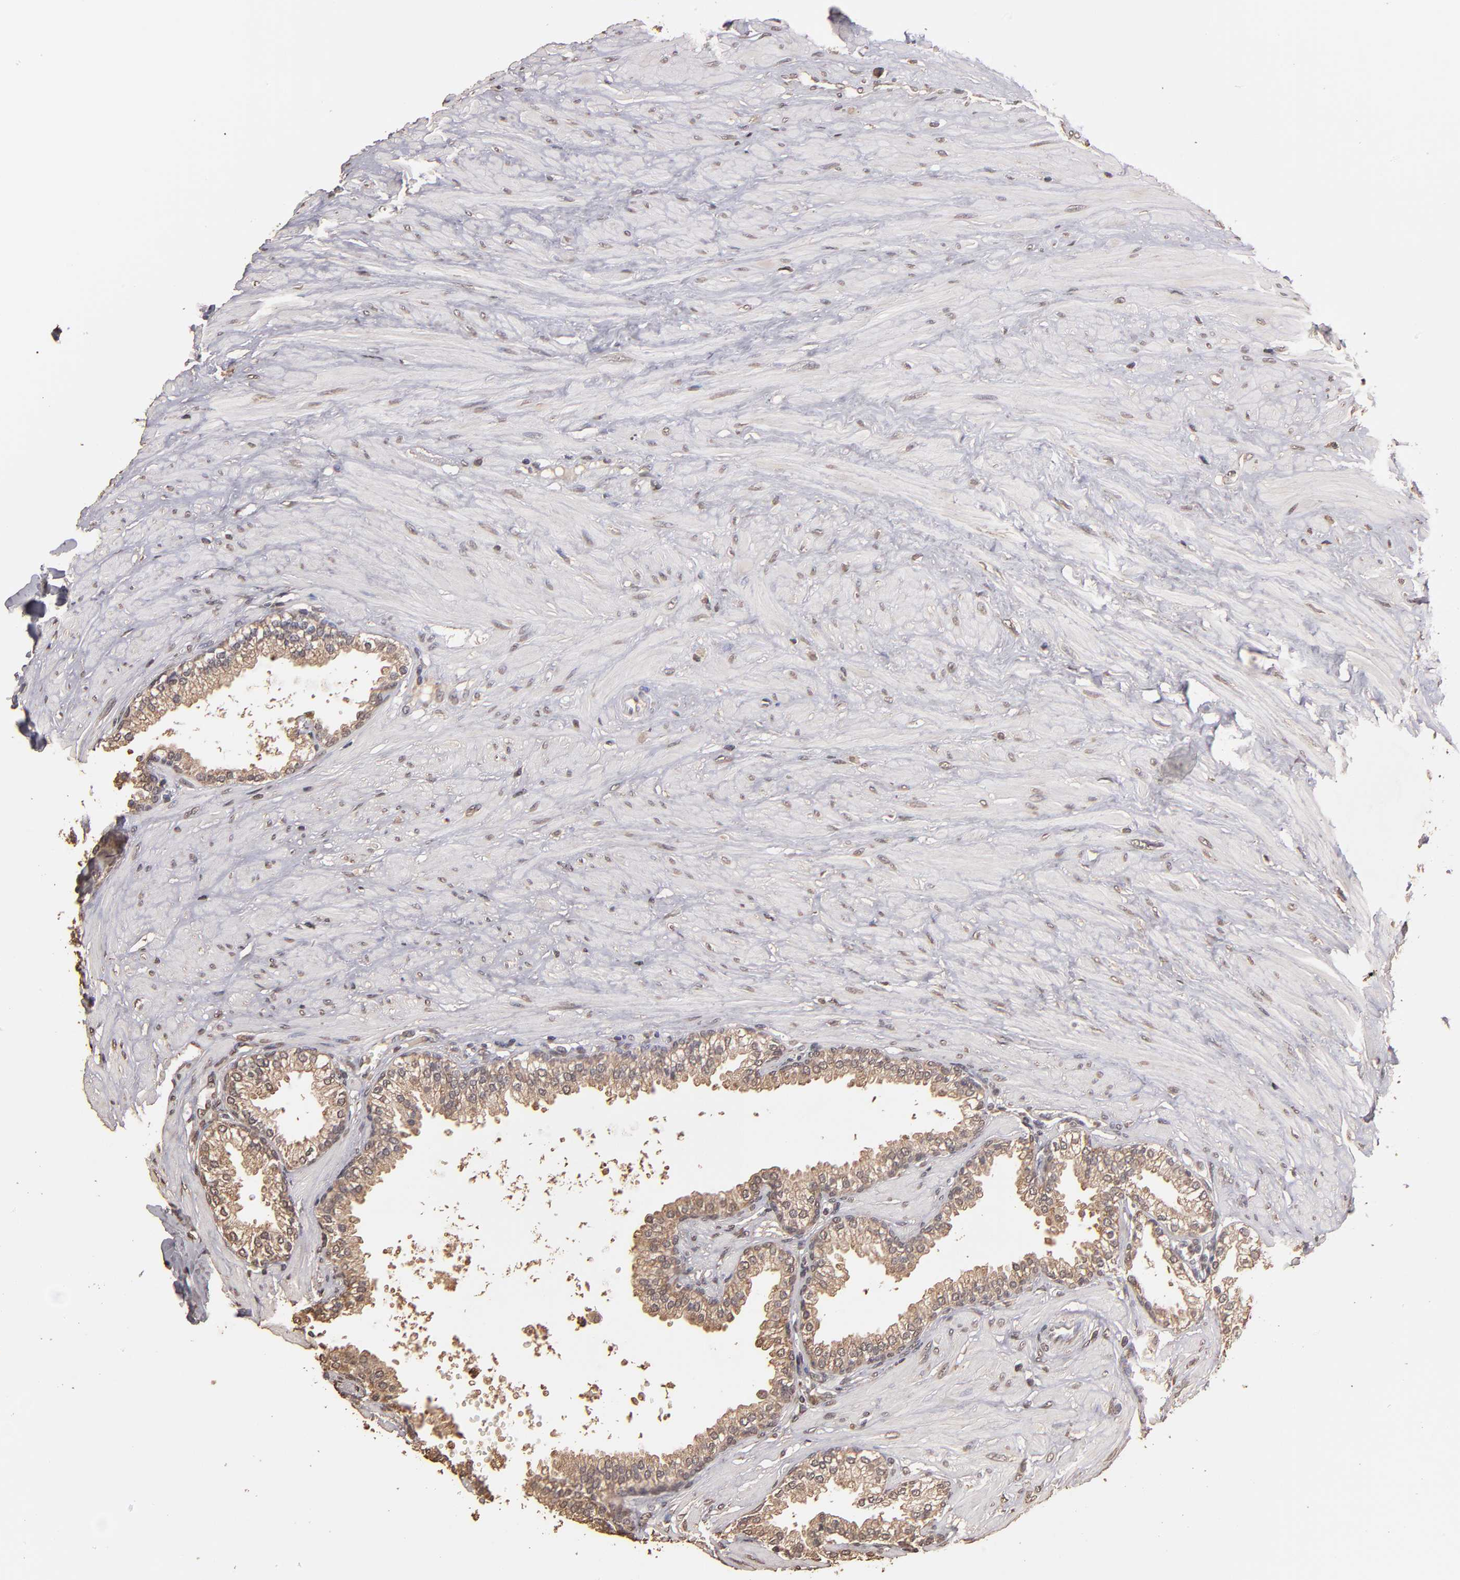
{"staining": {"intensity": "moderate", "quantity": "25%-75%", "location": "cytoplasmic/membranous"}, "tissue": "prostate", "cell_type": "Glandular cells", "image_type": "normal", "snomed": [{"axis": "morphology", "description": "Normal tissue, NOS"}, {"axis": "topography", "description": "Prostate"}], "caption": "A photomicrograph showing moderate cytoplasmic/membranous expression in approximately 25%-75% of glandular cells in normal prostate, as visualized by brown immunohistochemical staining.", "gene": "OPHN1", "patient": {"sex": "male", "age": 64}}